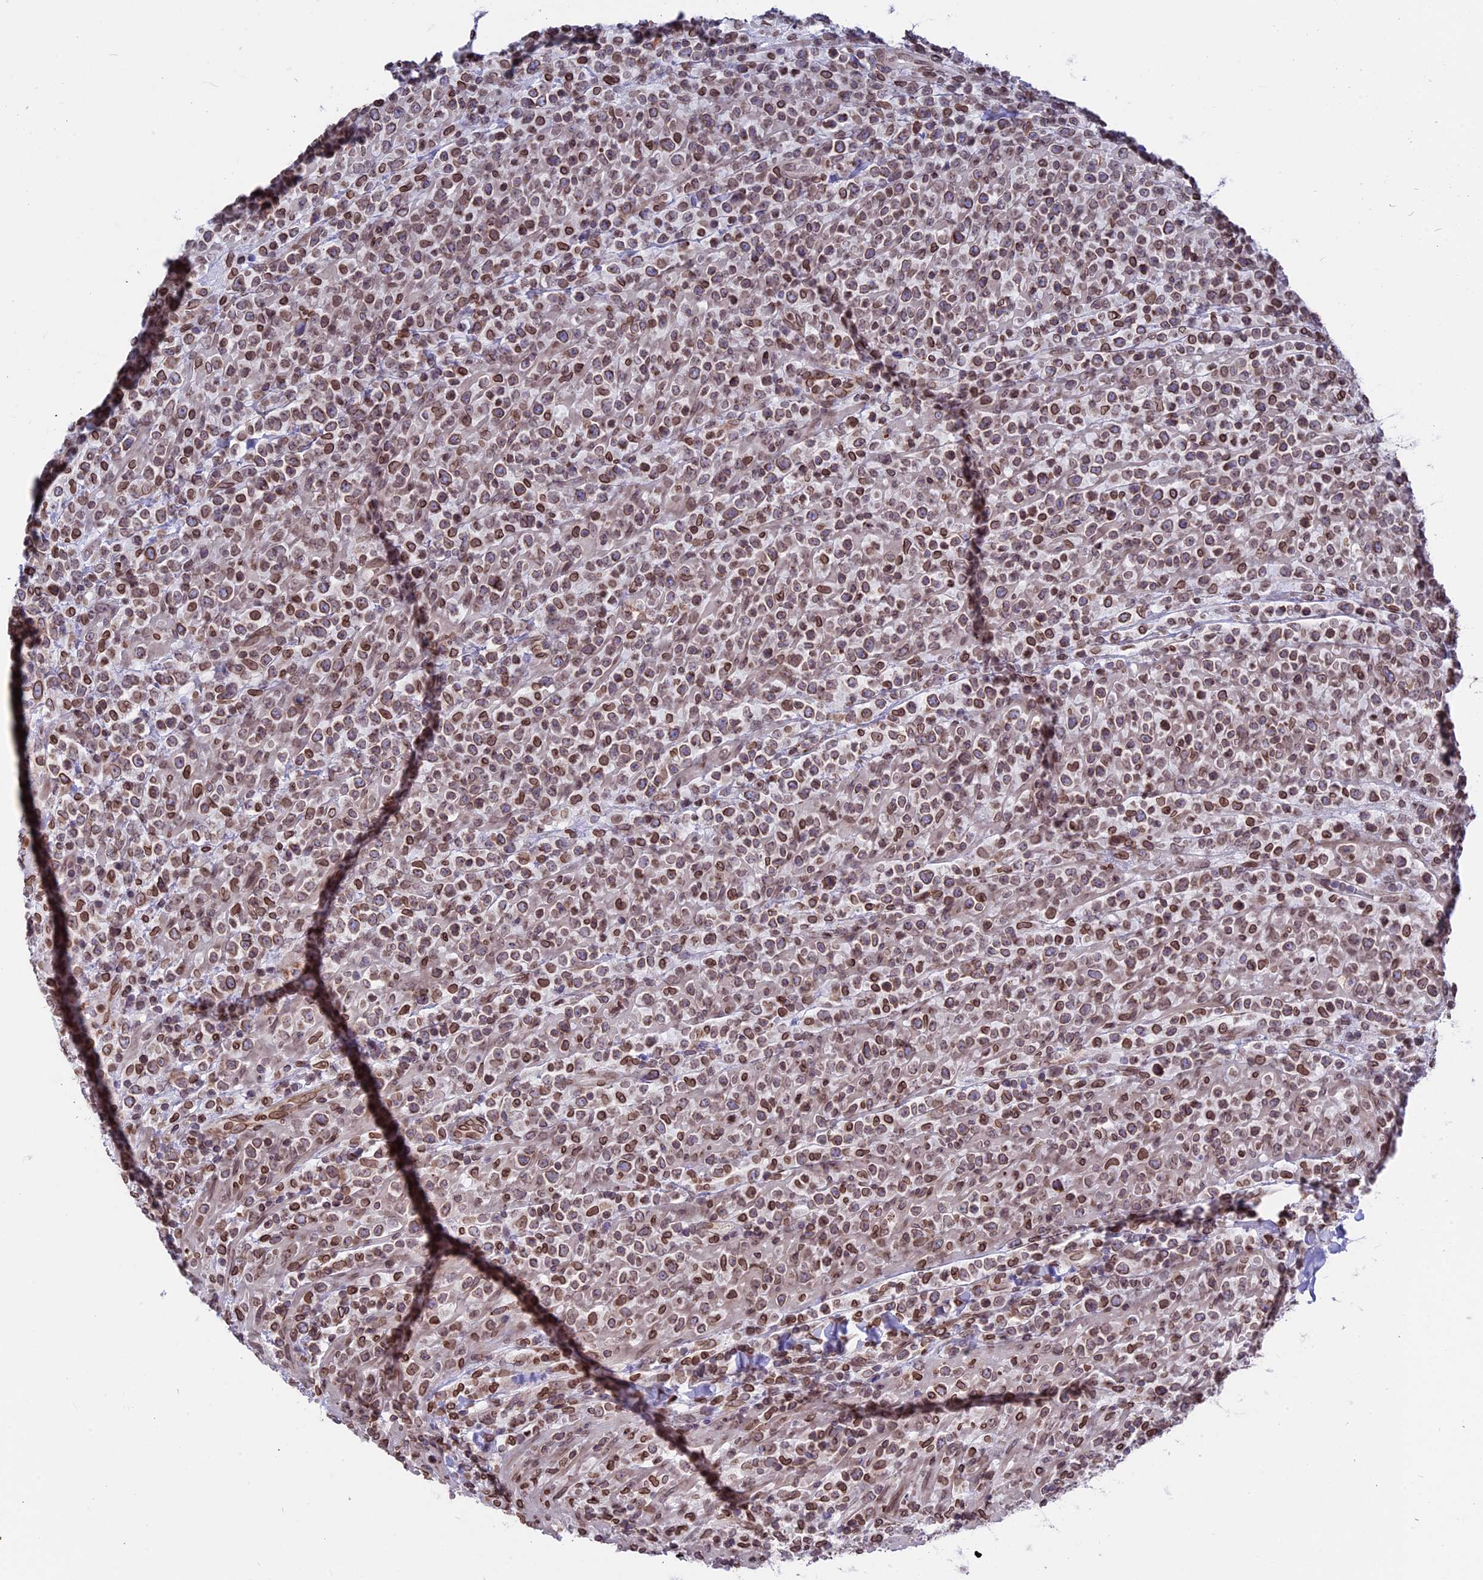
{"staining": {"intensity": "moderate", "quantity": ">75%", "location": "cytoplasmic/membranous,nuclear"}, "tissue": "lymphoma", "cell_type": "Tumor cells", "image_type": "cancer", "snomed": [{"axis": "morphology", "description": "Malignant lymphoma, non-Hodgkin's type, High grade"}, {"axis": "topography", "description": "Colon"}], "caption": "This micrograph reveals immunohistochemistry (IHC) staining of human malignant lymphoma, non-Hodgkin's type (high-grade), with medium moderate cytoplasmic/membranous and nuclear positivity in approximately >75% of tumor cells.", "gene": "PTCHD4", "patient": {"sex": "female", "age": 53}}